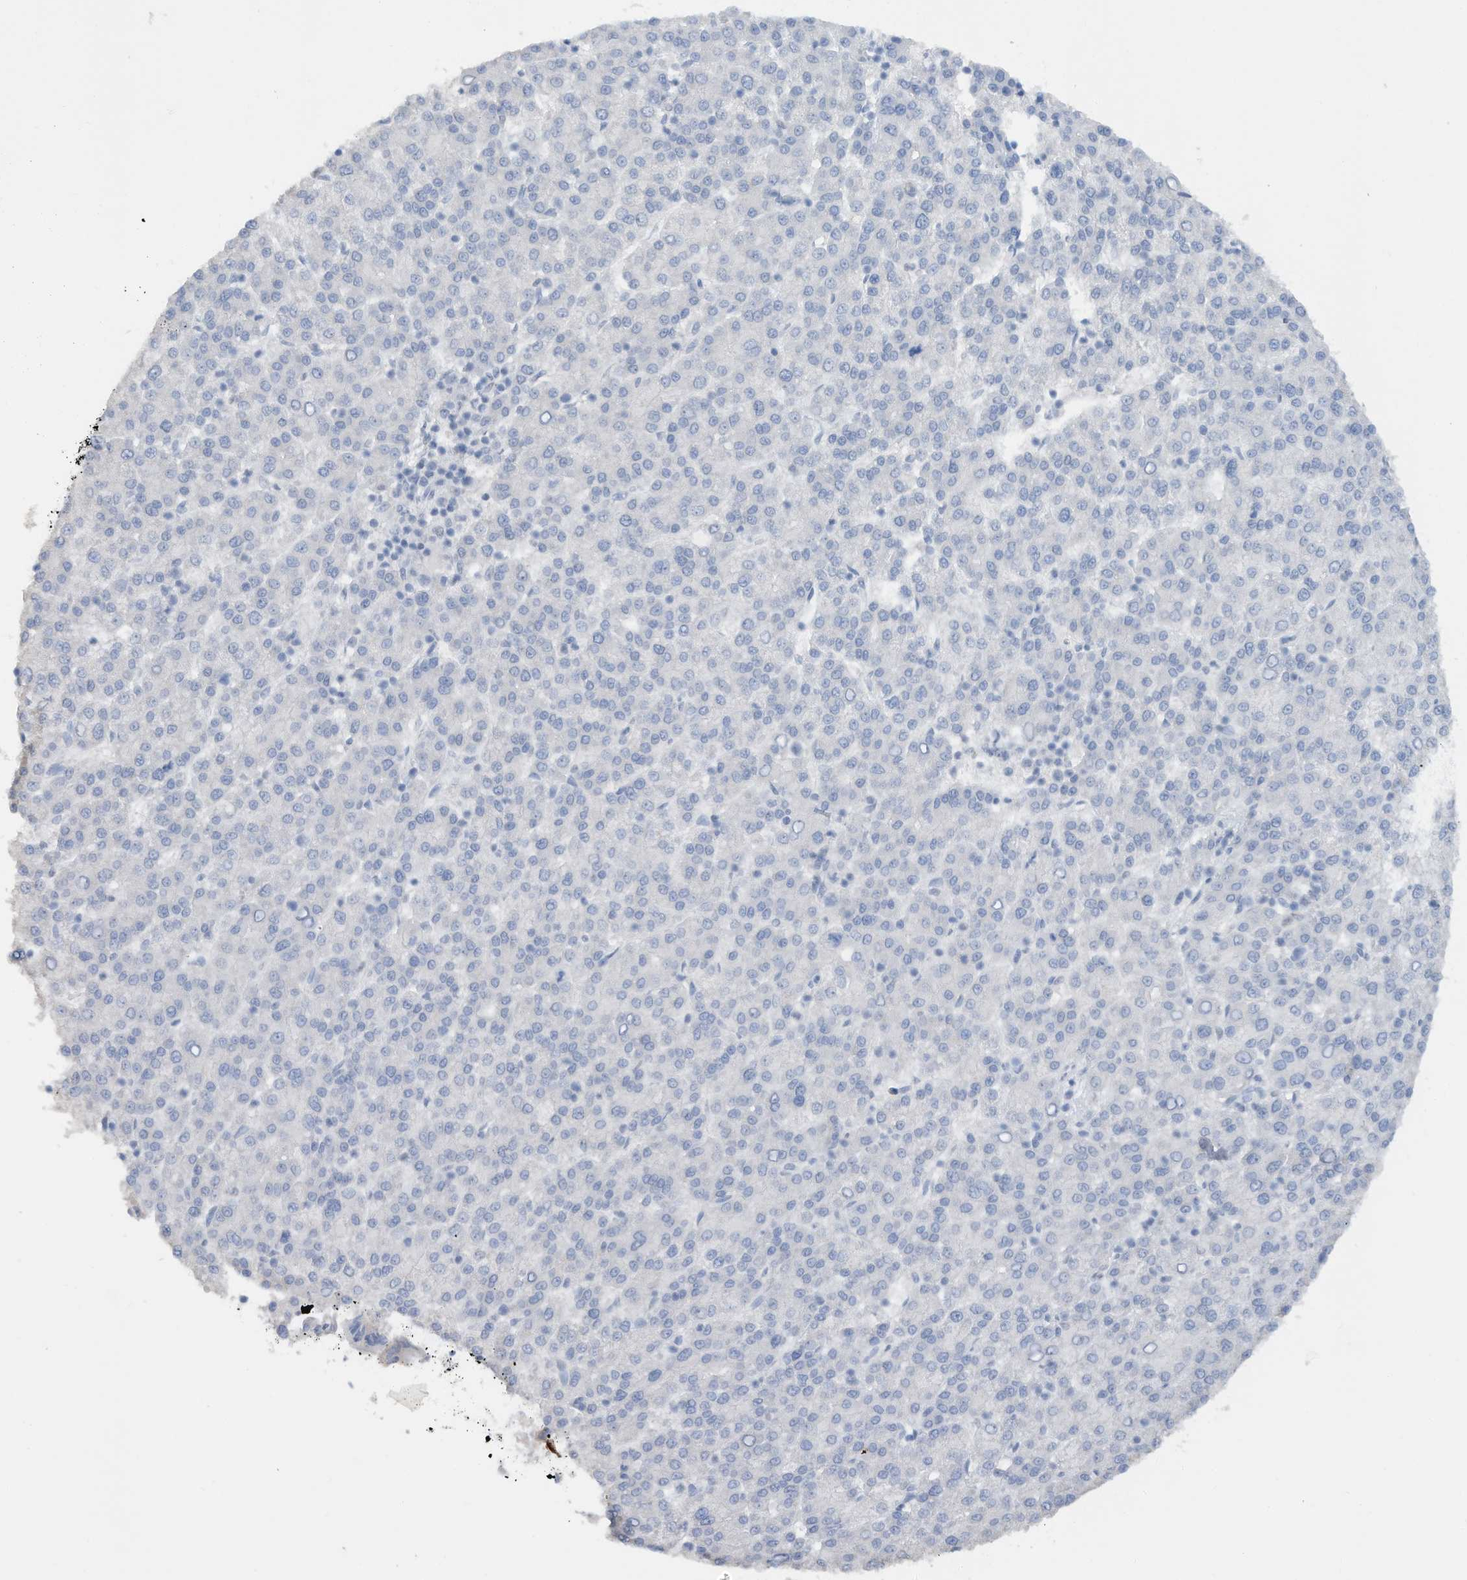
{"staining": {"intensity": "negative", "quantity": "none", "location": "none"}, "tissue": "liver cancer", "cell_type": "Tumor cells", "image_type": "cancer", "snomed": [{"axis": "morphology", "description": "Carcinoma, Hepatocellular, NOS"}, {"axis": "topography", "description": "Liver"}], "caption": "Hepatocellular carcinoma (liver) was stained to show a protein in brown. There is no significant positivity in tumor cells.", "gene": "HAS3", "patient": {"sex": "female", "age": 58}}